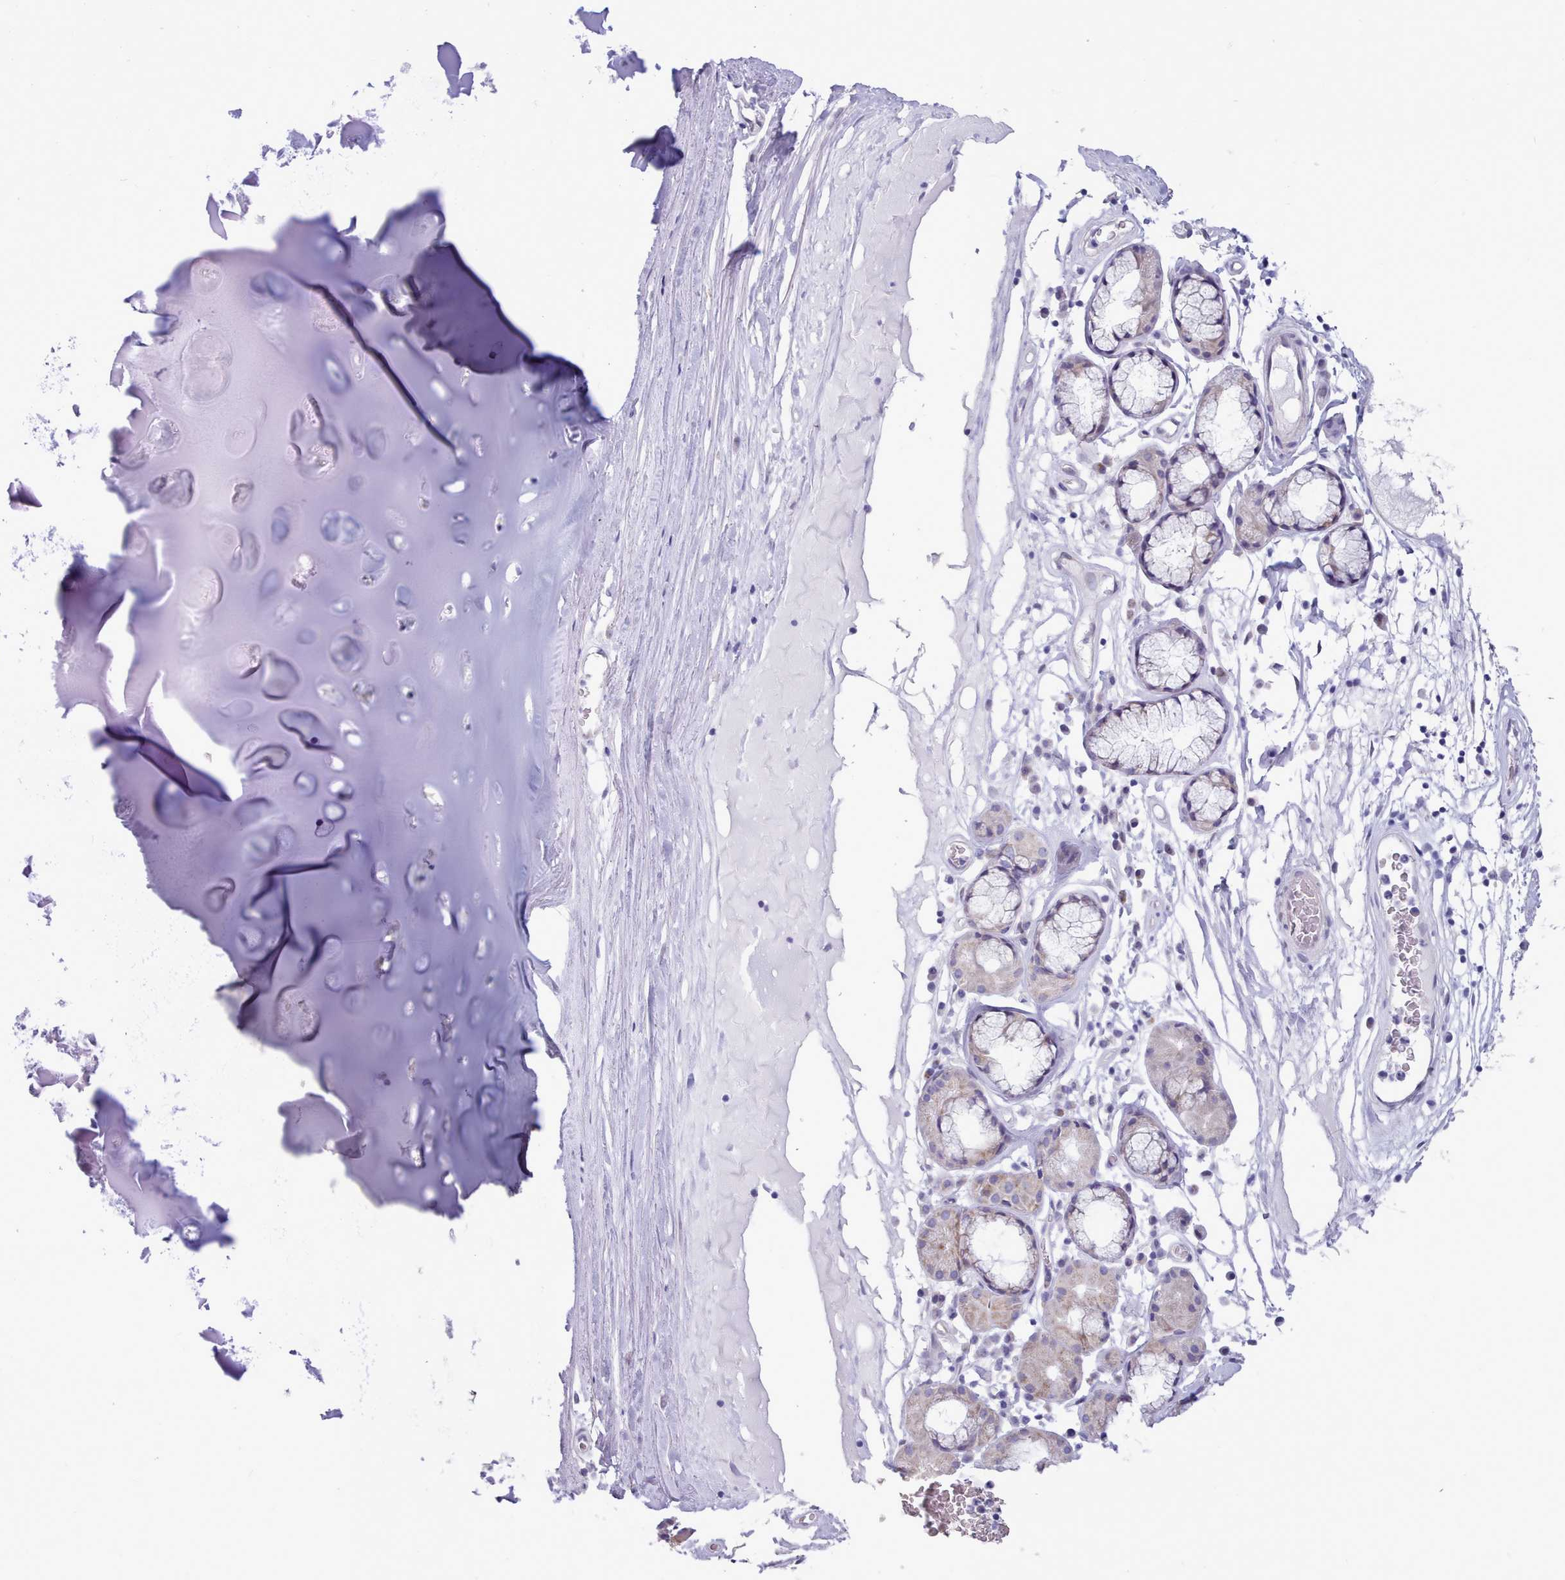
{"staining": {"intensity": "negative", "quantity": "none", "location": "none"}, "tissue": "adipose tissue", "cell_type": "Adipocytes", "image_type": "normal", "snomed": [{"axis": "morphology", "description": "Normal tissue, NOS"}, {"axis": "topography", "description": "Cartilage tissue"}], "caption": "Normal adipose tissue was stained to show a protein in brown. There is no significant expression in adipocytes. (Stains: DAB (3,3'-diaminobenzidine) immunohistochemistry (IHC) with hematoxylin counter stain, Microscopy: brightfield microscopy at high magnification).", "gene": "TMEM253", "patient": {"sex": "female", "age": 63}}